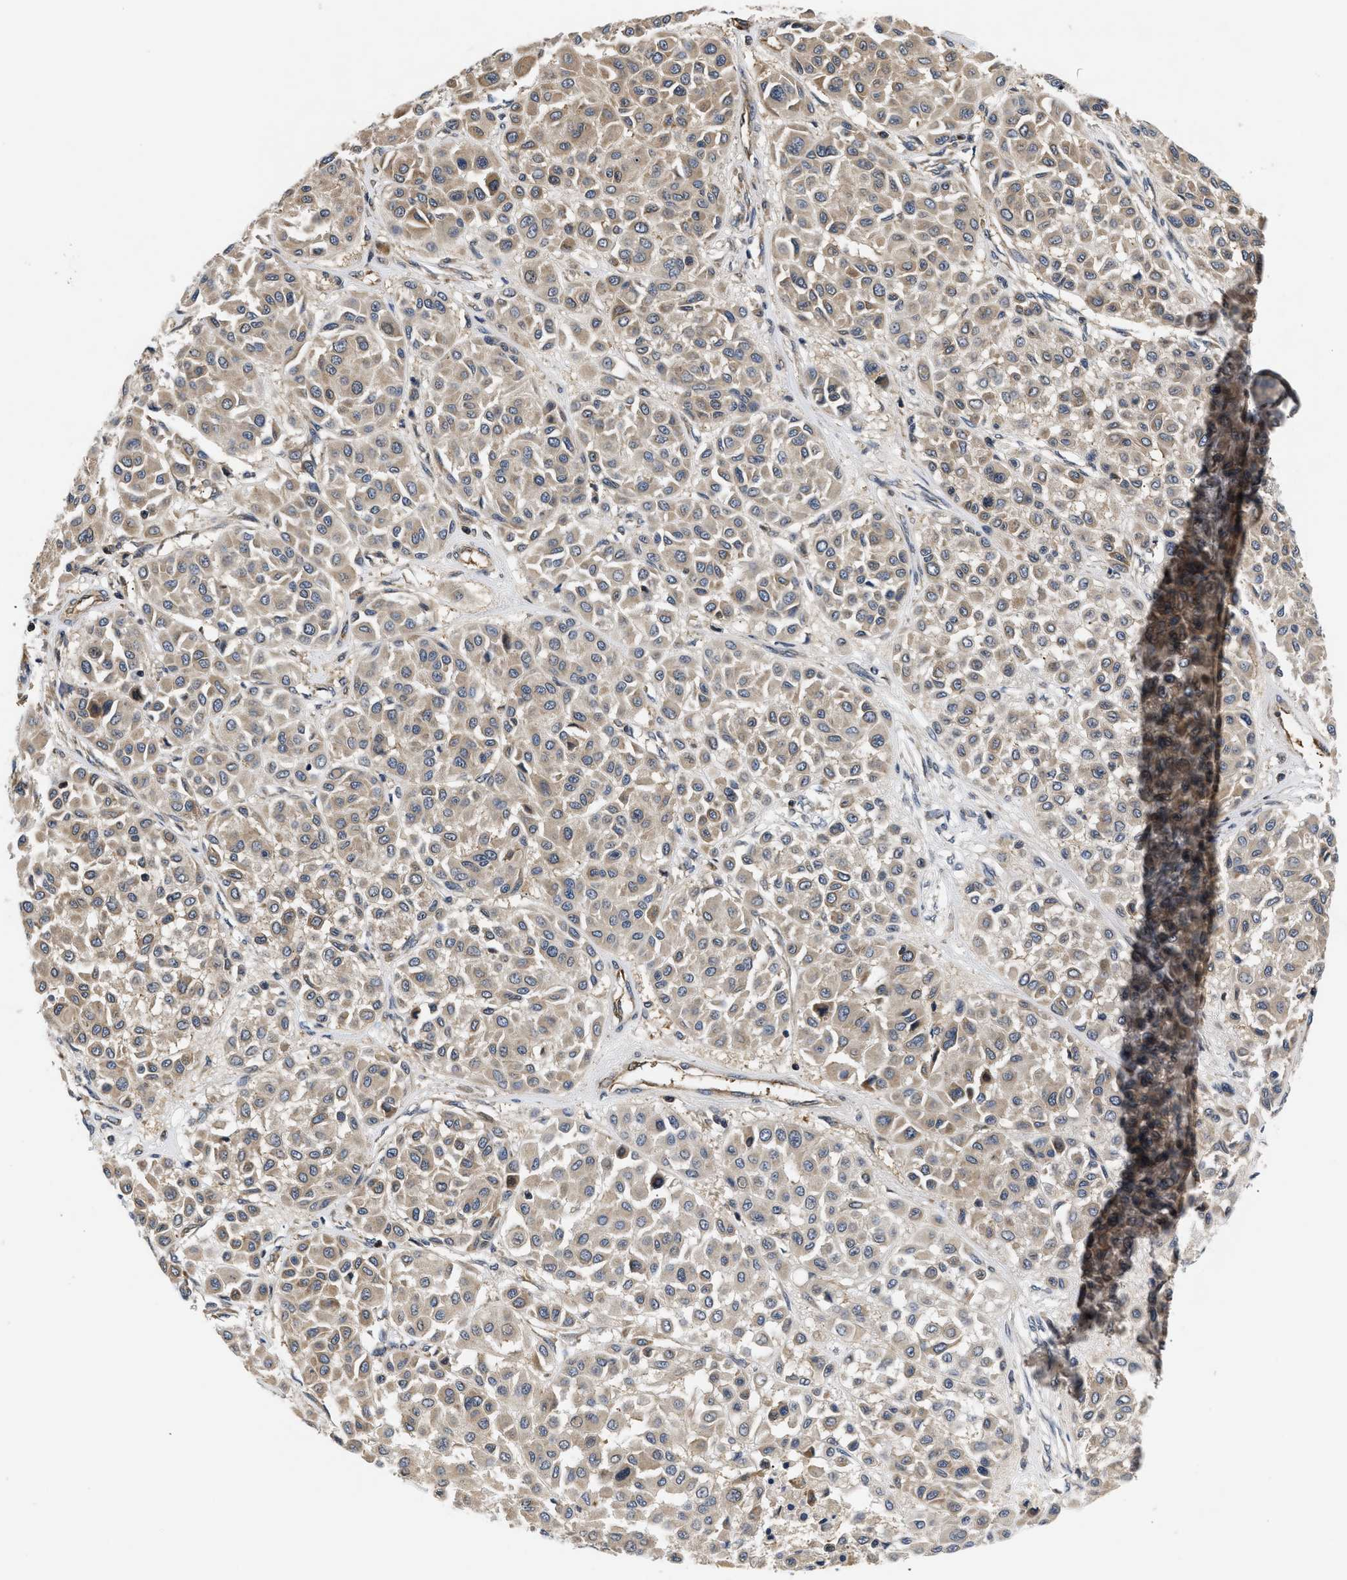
{"staining": {"intensity": "weak", "quantity": "25%-75%", "location": "cytoplasmic/membranous"}, "tissue": "melanoma", "cell_type": "Tumor cells", "image_type": "cancer", "snomed": [{"axis": "morphology", "description": "Malignant melanoma, Metastatic site"}, {"axis": "topography", "description": "Soft tissue"}], "caption": "Melanoma stained with a protein marker reveals weak staining in tumor cells.", "gene": "HMGCR", "patient": {"sex": "male", "age": 41}}